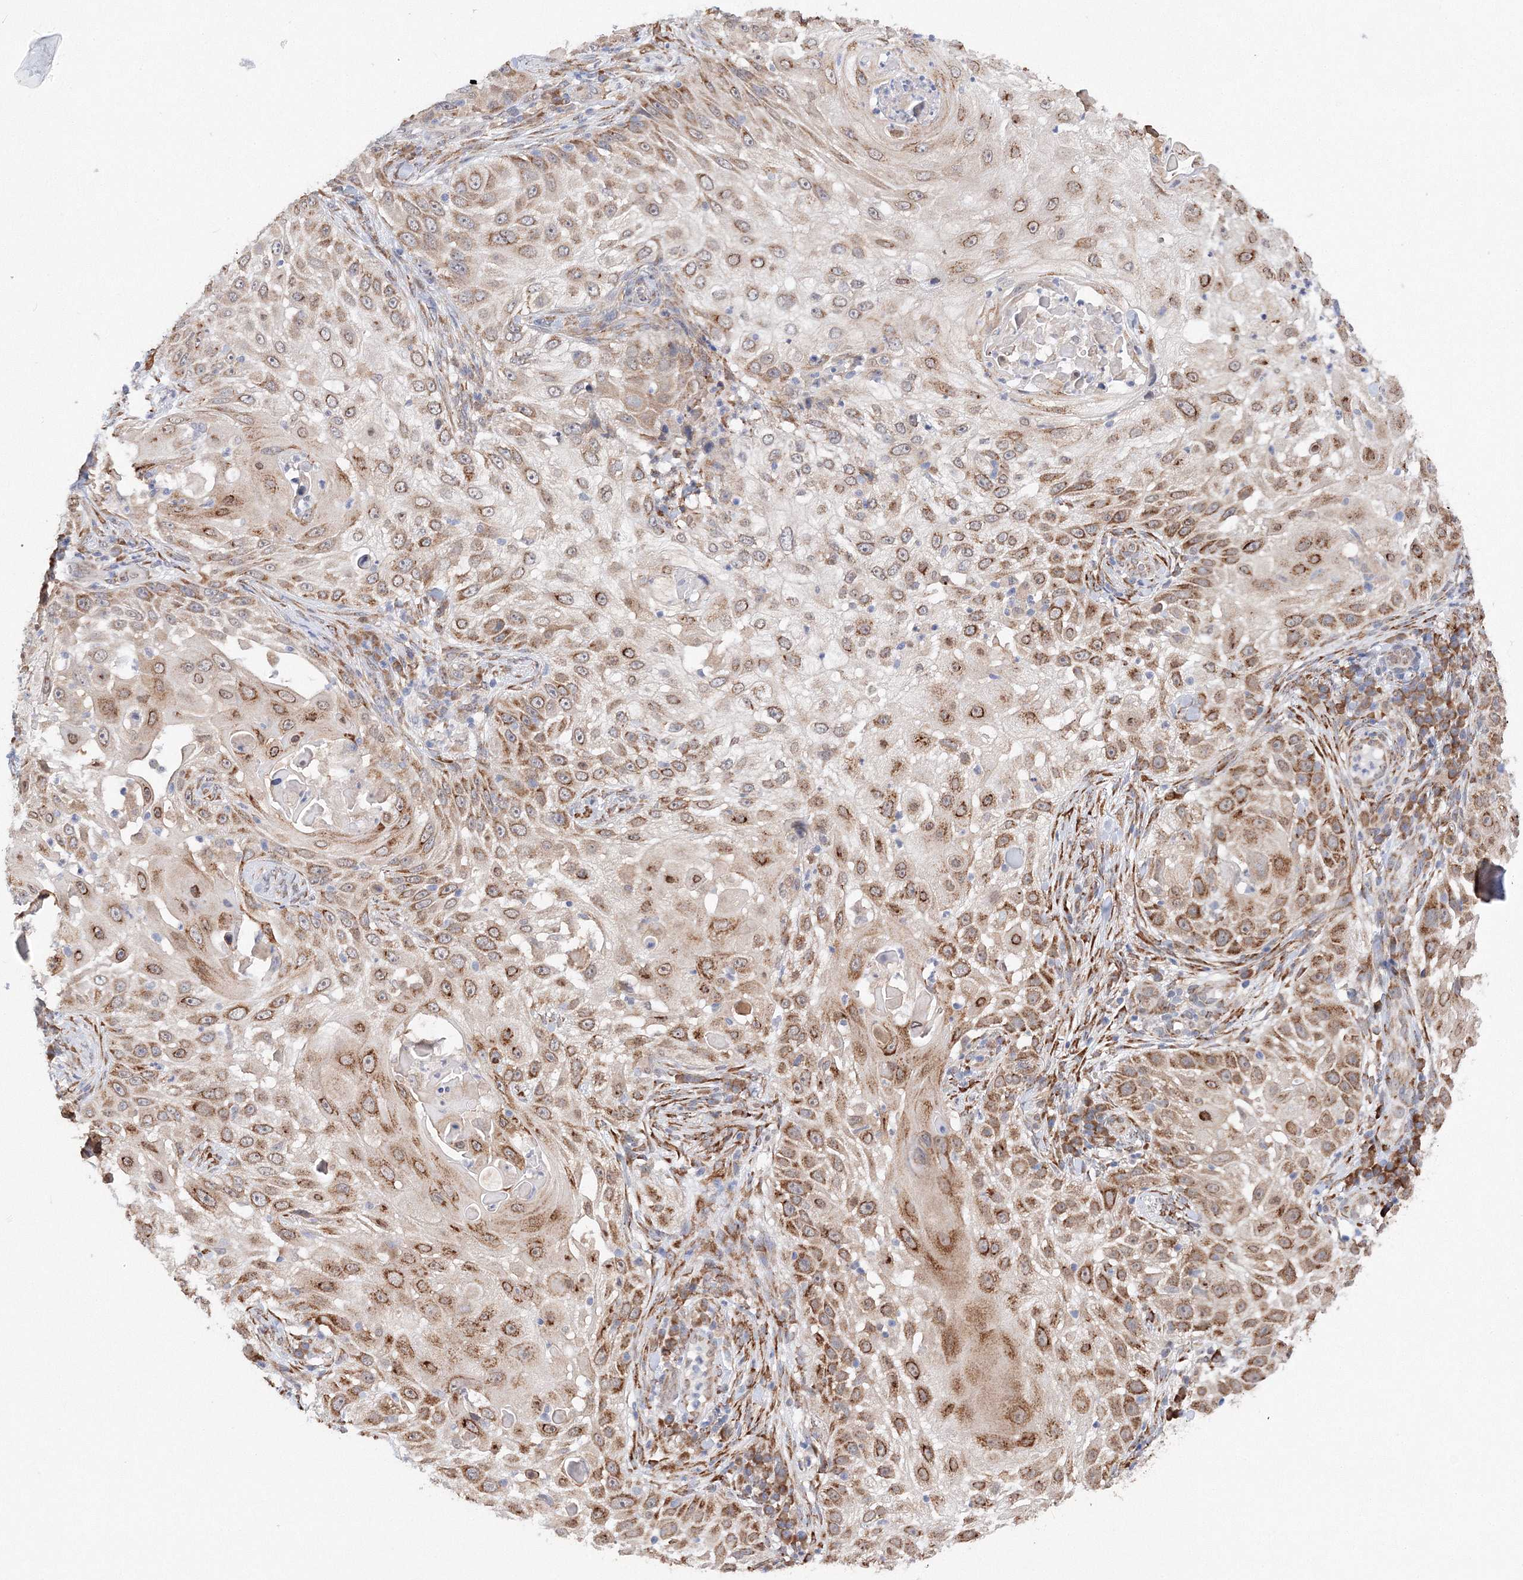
{"staining": {"intensity": "strong", "quantity": ">75%", "location": "cytoplasmic/membranous"}, "tissue": "skin cancer", "cell_type": "Tumor cells", "image_type": "cancer", "snomed": [{"axis": "morphology", "description": "Squamous cell carcinoma, NOS"}, {"axis": "topography", "description": "Skin"}], "caption": "Immunohistochemical staining of human skin squamous cell carcinoma demonstrates high levels of strong cytoplasmic/membranous protein staining in about >75% of tumor cells.", "gene": "DIS3L2", "patient": {"sex": "female", "age": 44}}